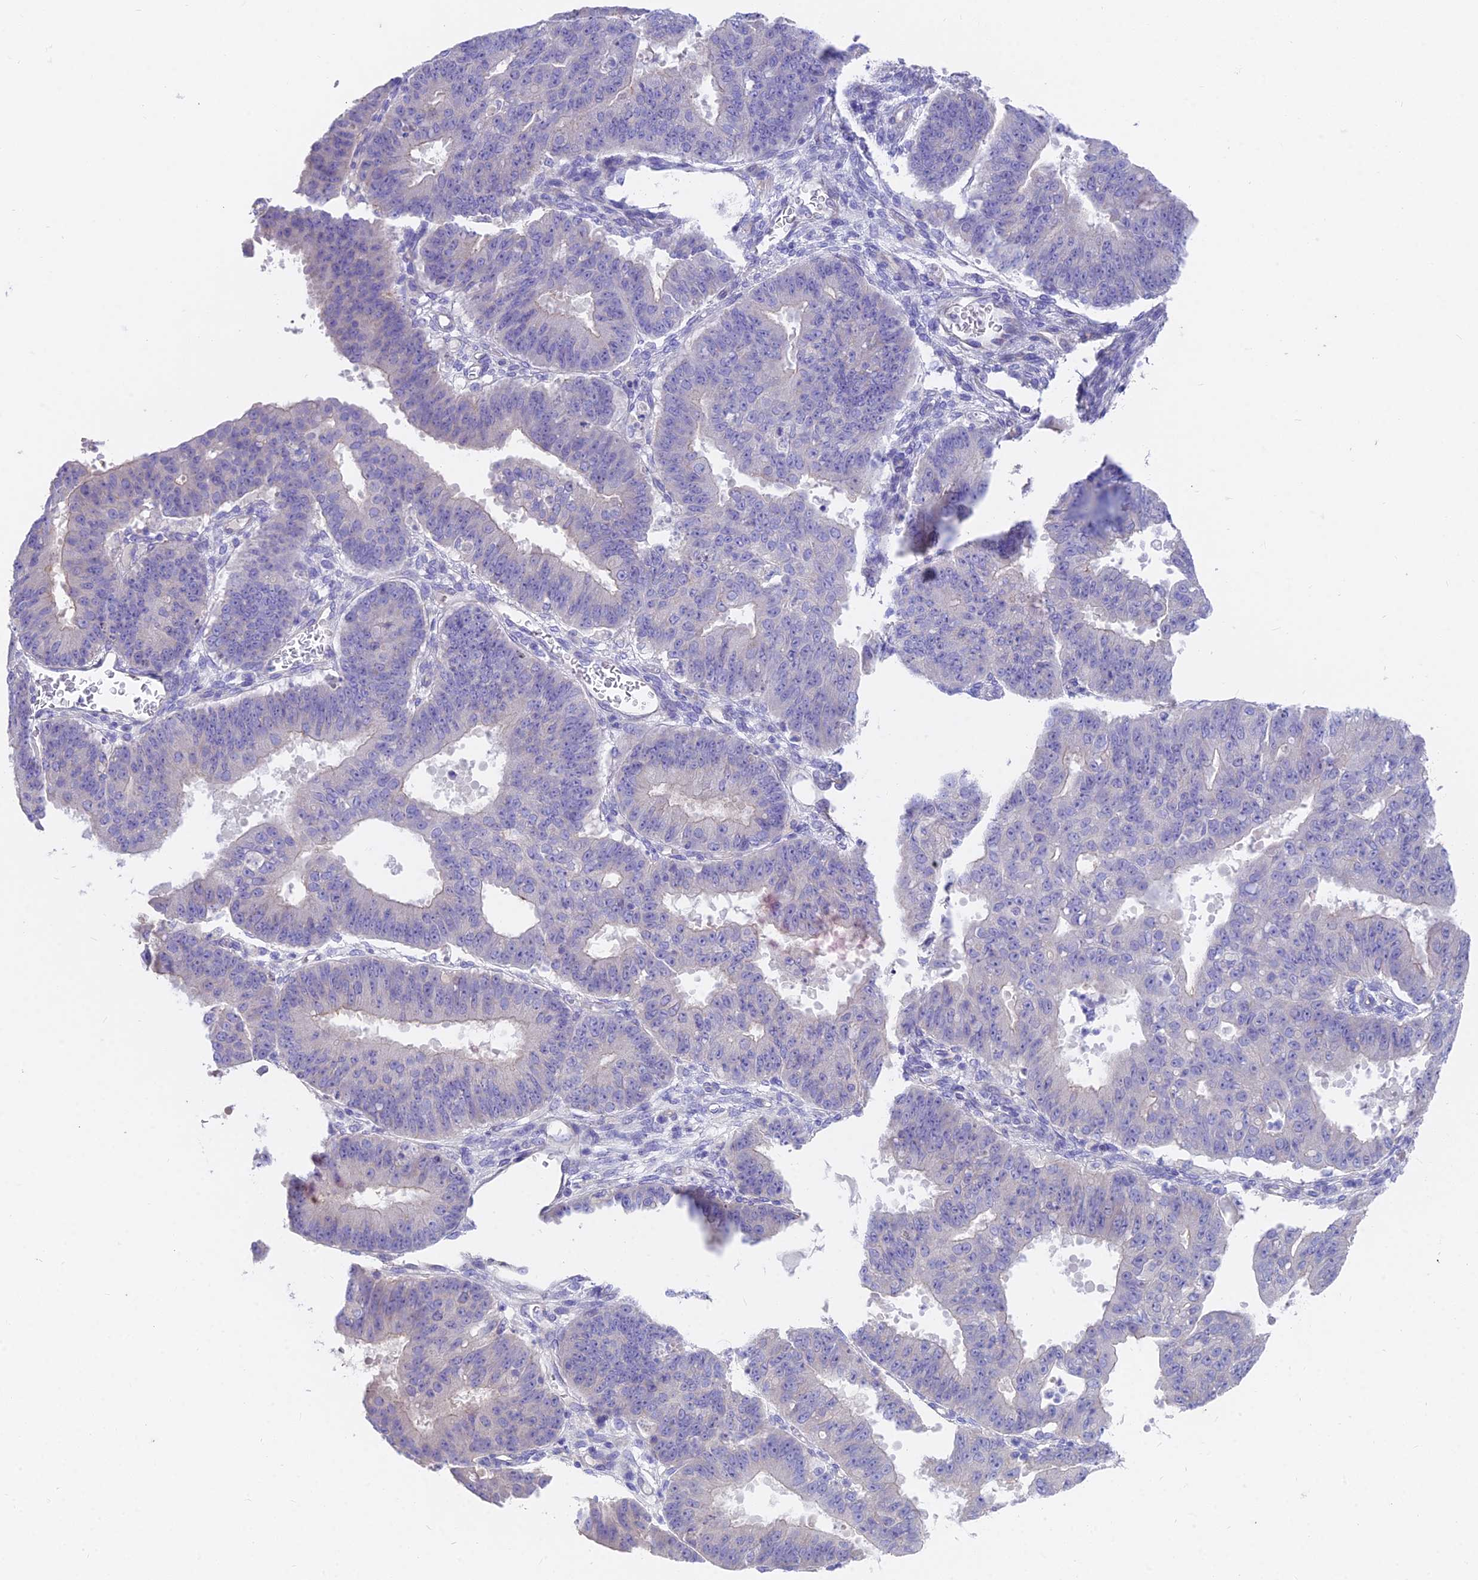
{"staining": {"intensity": "negative", "quantity": "none", "location": "none"}, "tissue": "ovarian cancer", "cell_type": "Tumor cells", "image_type": "cancer", "snomed": [{"axis": "morphology", "description": "Carcinoma, endometroid"}, {"axis": "topography", "description": "Appendix"}, {"axis": "topography", "description": "Ovary"}], "caption": "Immunohistochemical staining of endometroid carcinoma (ovarian) displays no significant positivity in tumor cells. The staining was performed using DAB to visualize the protein expression in brown, while the nuclei were stained in blue with hematoxylin (Magnification: 20x).", "gene": "FAM168B", "patient": {"sex": "female", "age": 42}}